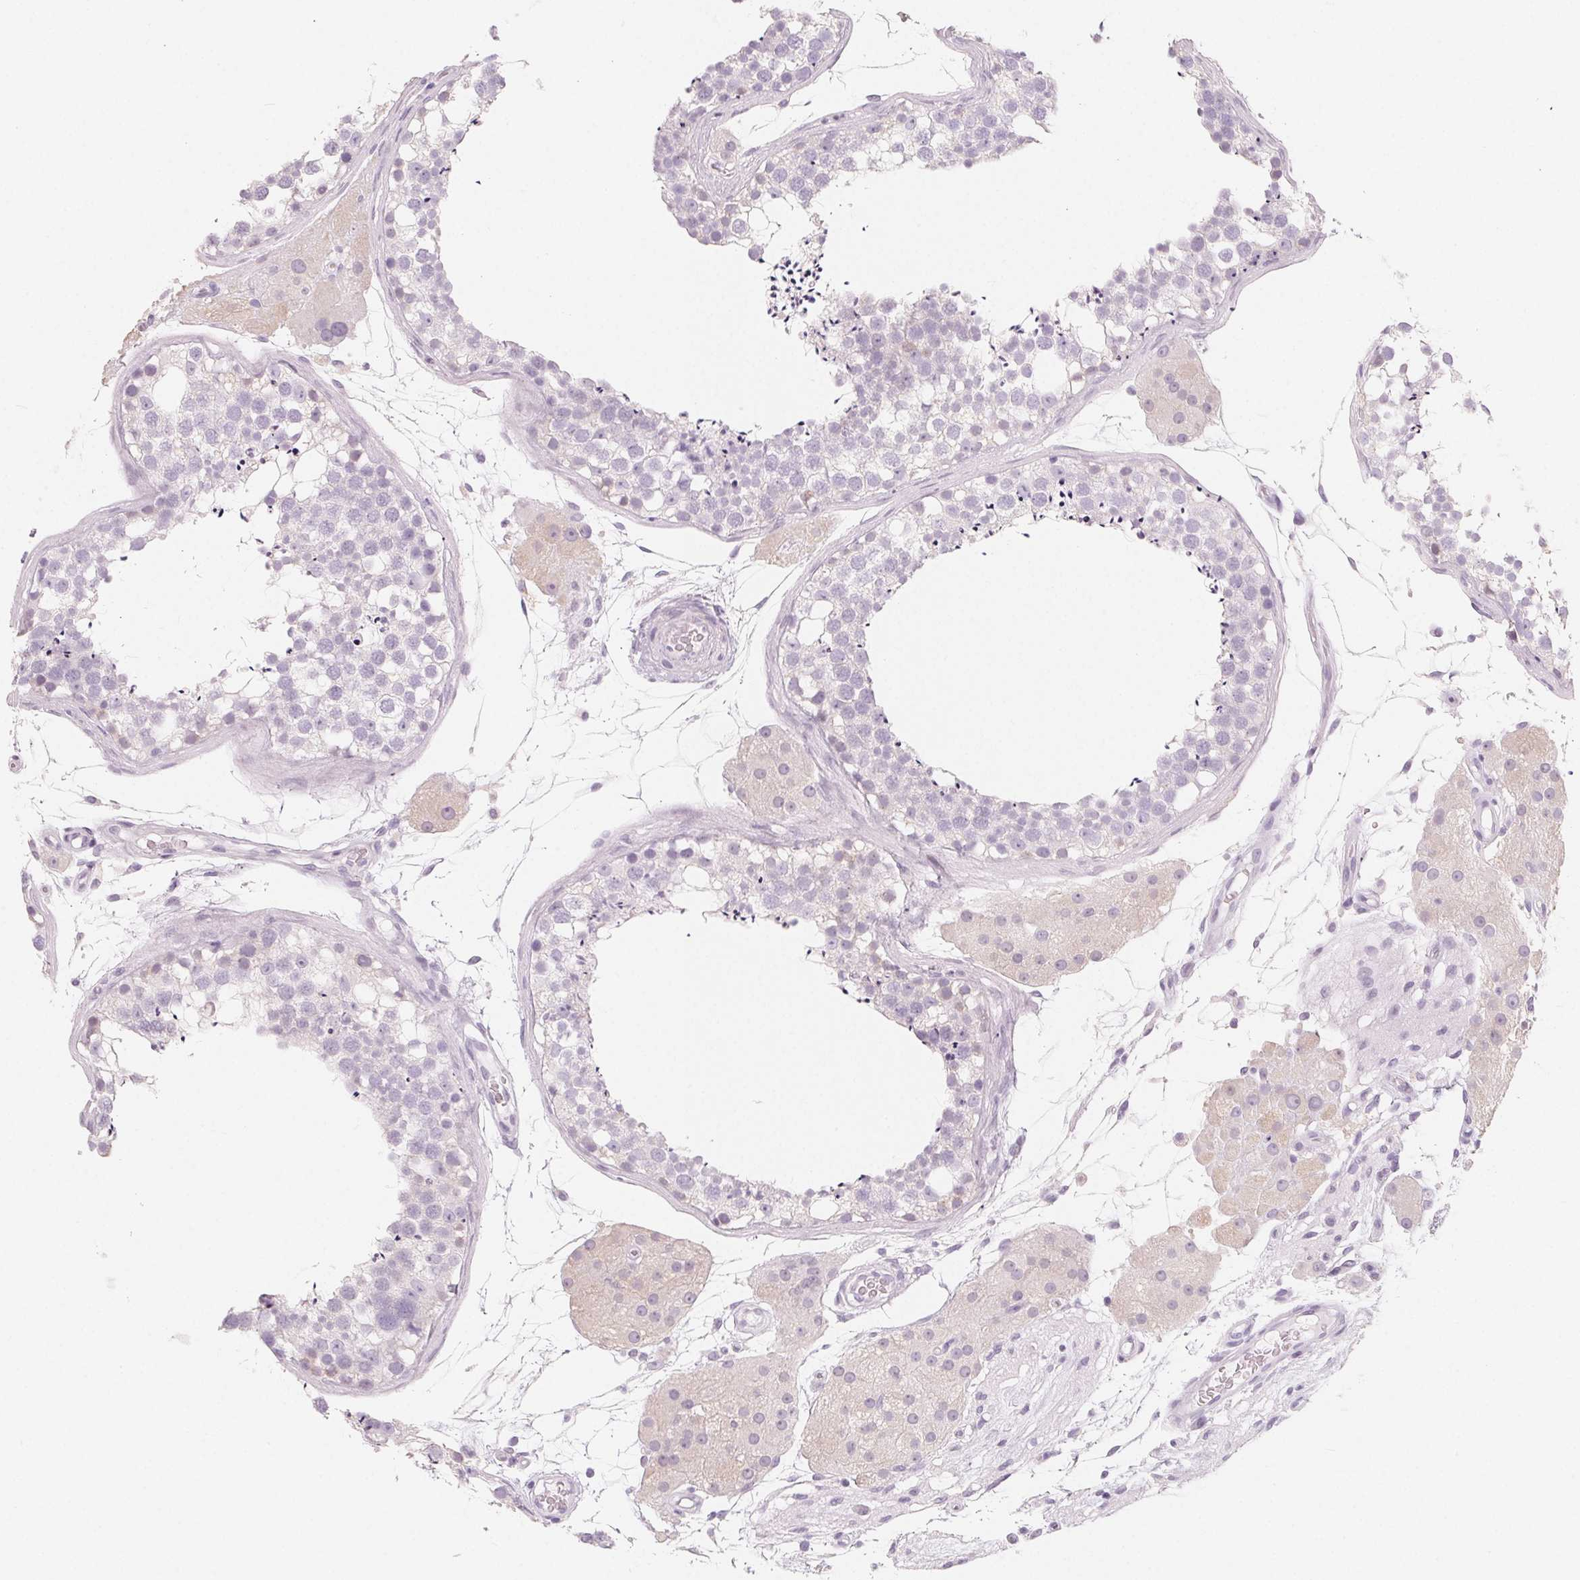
{"staining": {"intensity": "negative", "quantity": "none", "location": "none"}, "tissue": "testis", "cell_type": "Cells in seminiferous ducts", "image_type": "normal", "snomed": [{"axis": "morphology", "description": "Normal tissue, NOS"}, {"axis": "morphology", "description": "Seminoma, NOS"}, {"axis": "topography", "description": "Testis"}], "caption": "Human testis stained for a protein using IHC demonstrates no positivity in cells in seminiferous ducts.", "gene": "SH3GL2", "patient": {"sex": "male", "age": 65}}